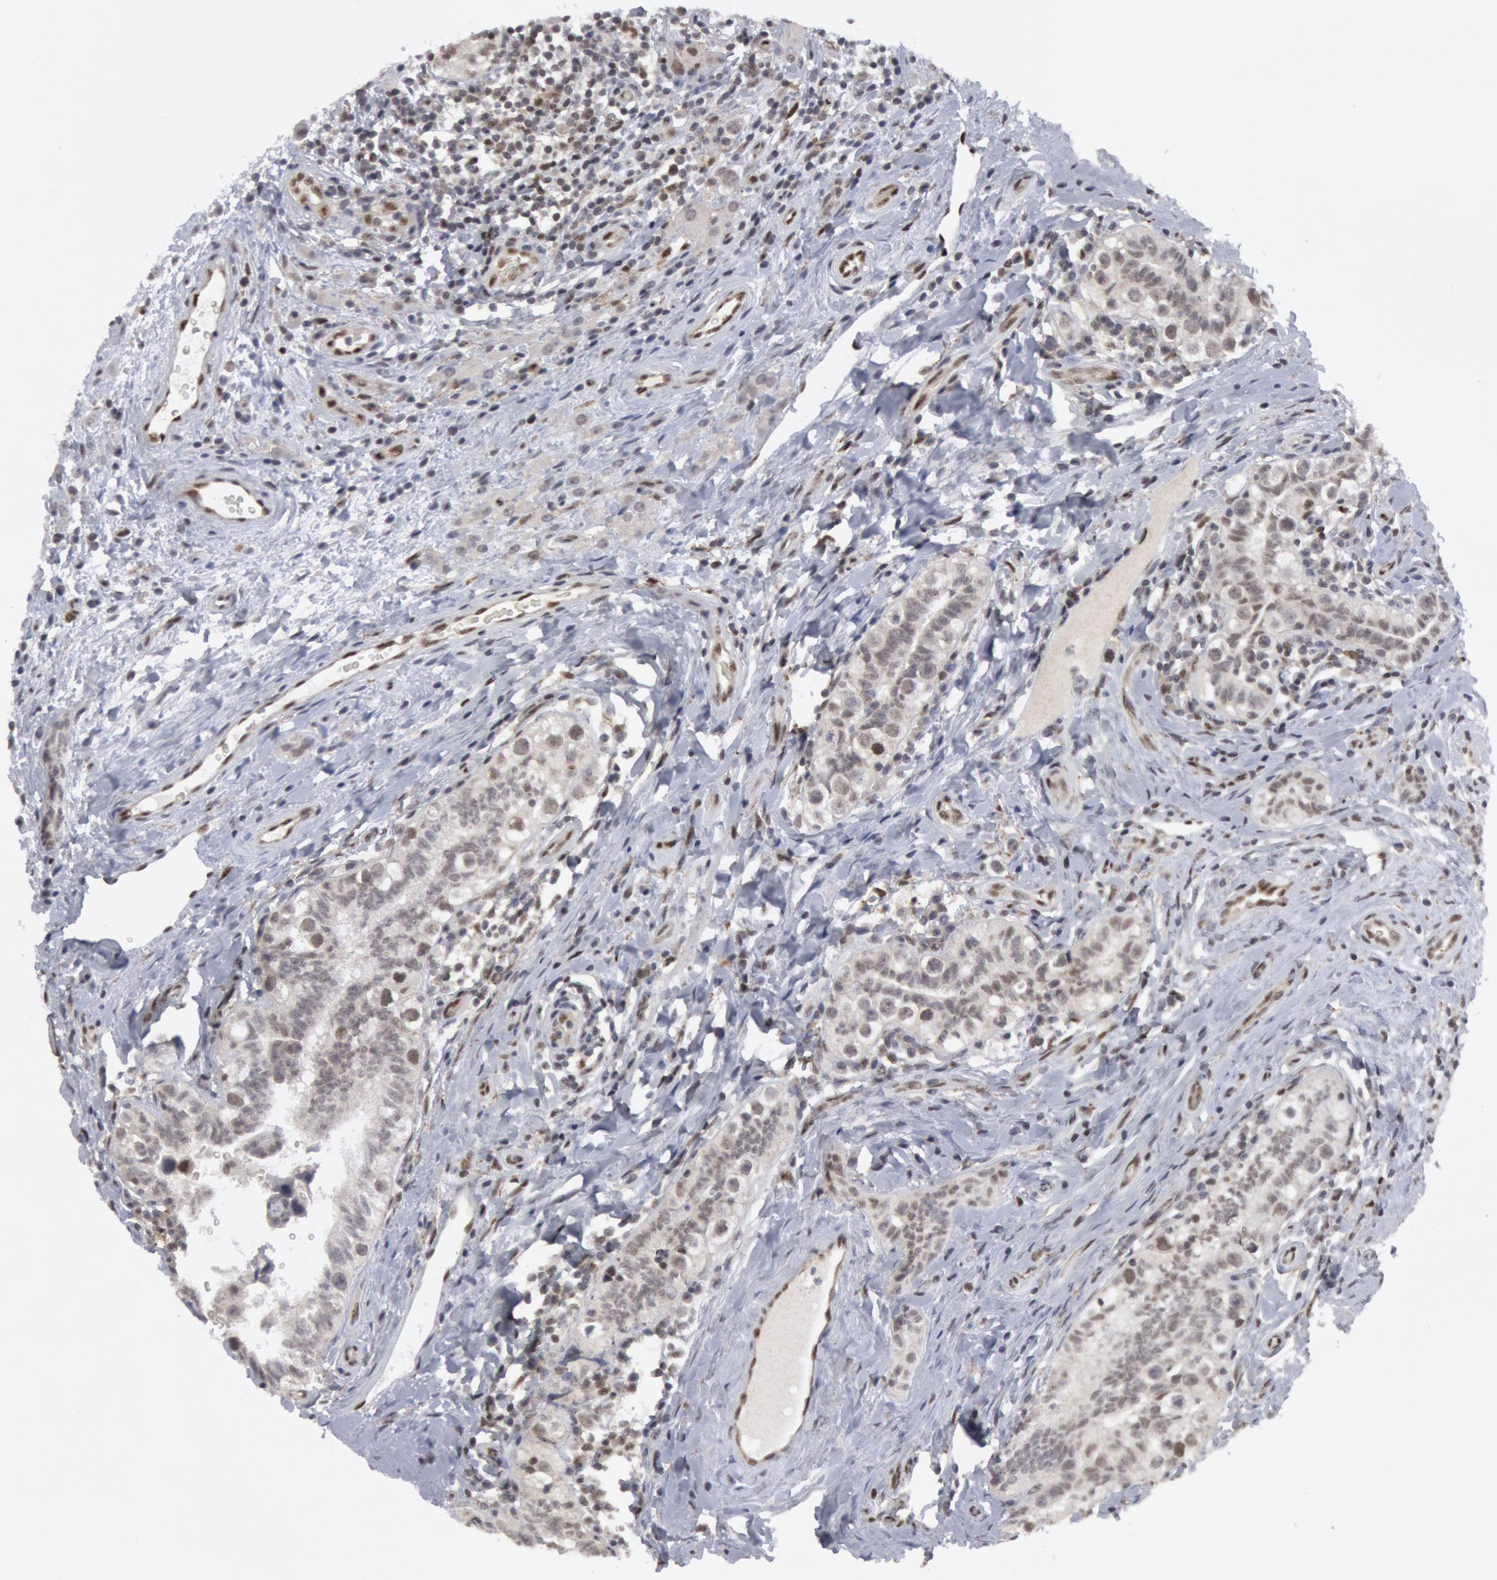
{"staining": {"intensity": "negative", "quantity": "none", "location": "none"}, "tissue": "testis cancer", "cell_type": "Tumor cells", "image_type": "cancer", "snomed": [{"axis": "morphology", "description": "Seminoma, NOS"}, {"axis": "topography", "description": "Testis"}], "caption": "Tumor cells show no significant expression in seminoma (testis).", "gene": "FOXO1", "patient": {"sex": "male", "age": 32}}